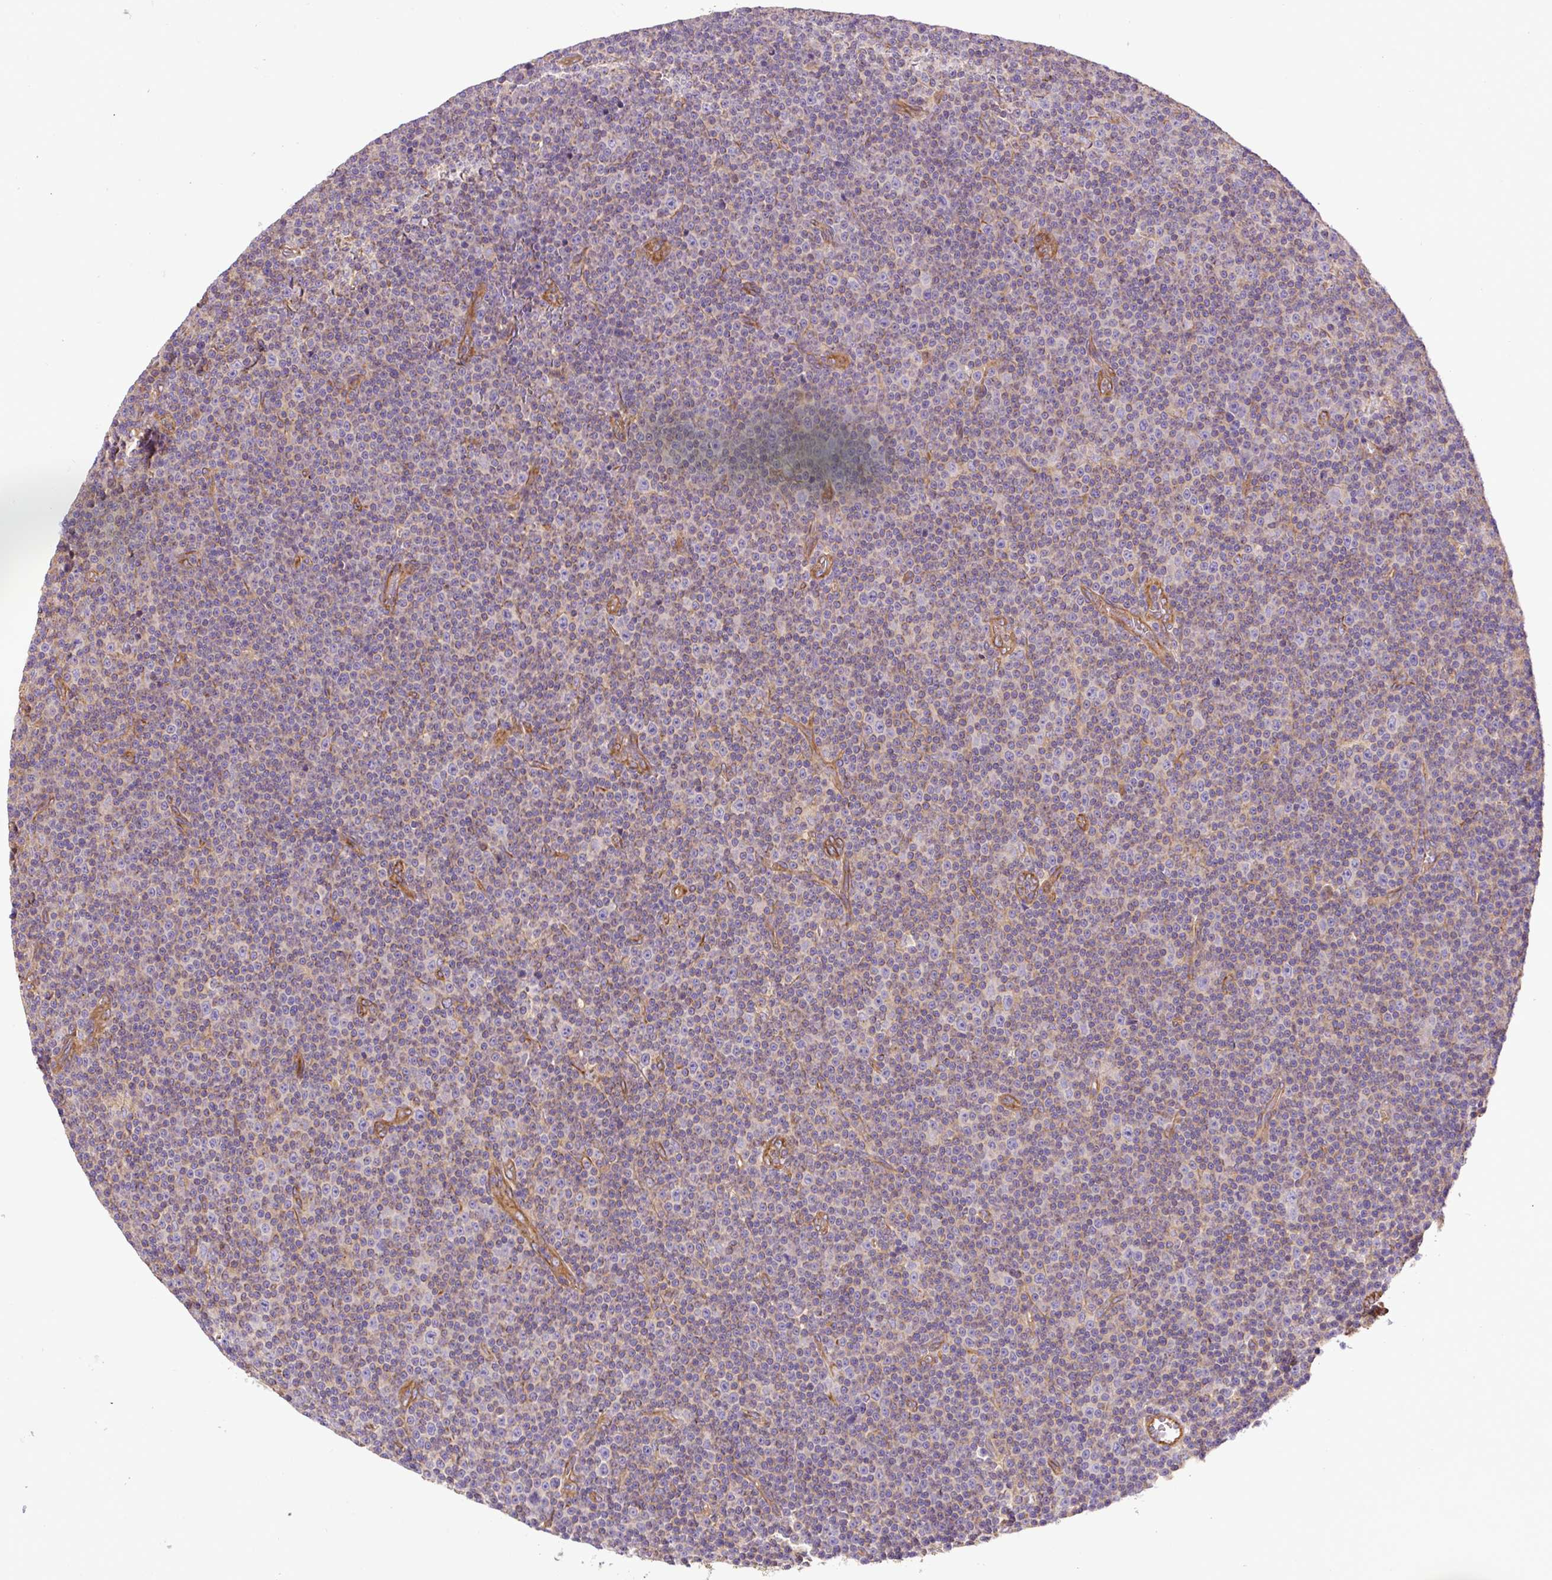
{"staining": {"intensity": "negative", "quantity": "none", "location": "none"}, "tissue": "lymphoma", "cell_type": "Tumor cells", "image_type": "cancer", "snomed": [{"axis": "morphology", "description": "Malignant lymphoma, non-Hodgkin's type, Low grade"}, {"axis": "topography", "description": "Lymph node"}], "caption": "This photomicrograph is of lymphoma stained with IHC to label a protein in brown with the nuclei are counter-stained blue. There is no staining in tumor cells.", "gene": "DCTN1", "patient": {"sex": "female", "age": 67}}